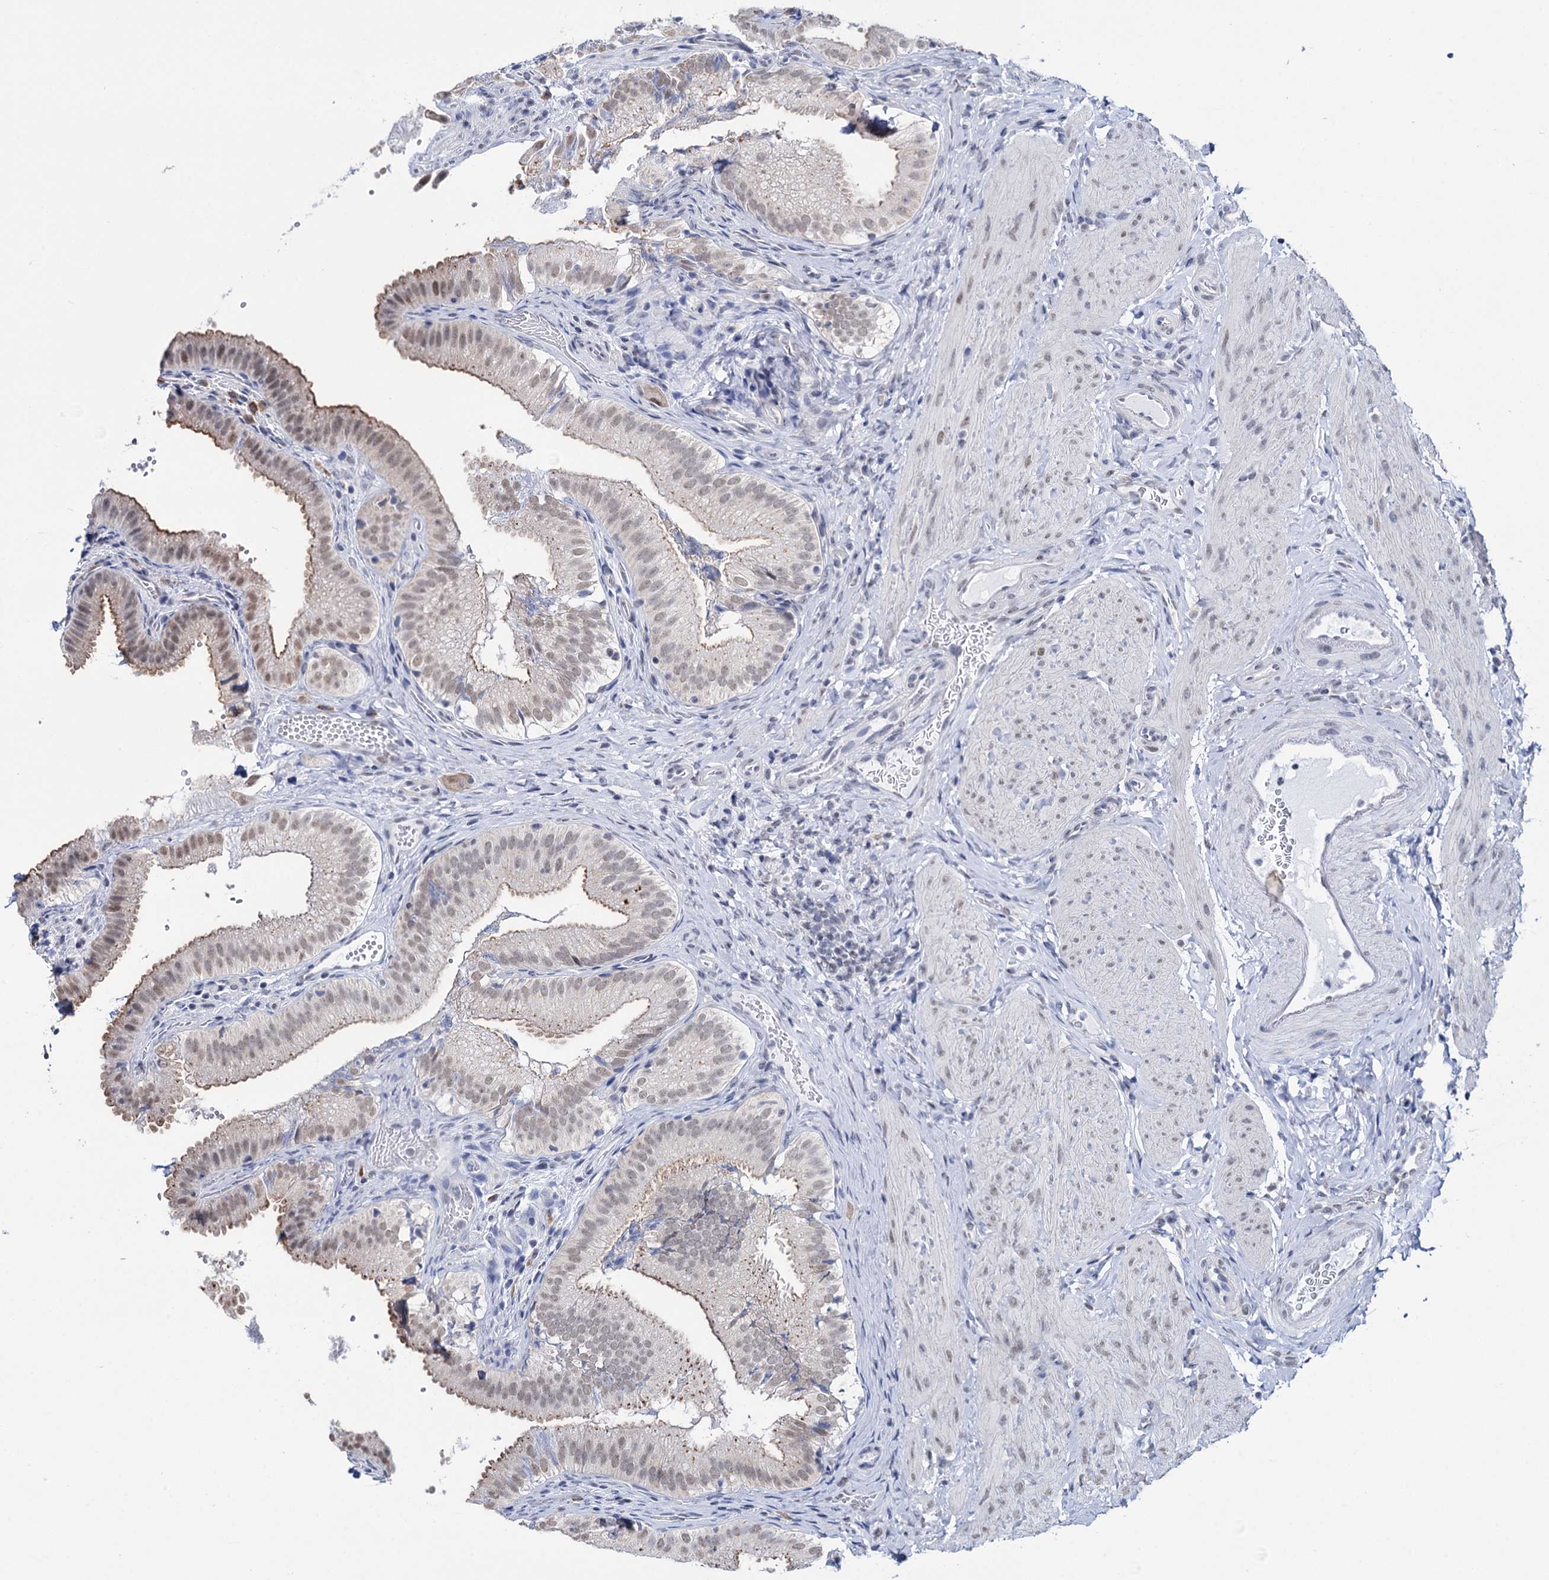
{"staining": {"intensity": "weak", "quantity": "25%-75%", "location": "cytoplasmic/membranous,nuclear"}, "tissue": "gallbladder", "cell_type": "Glandular cells", "image_type": "normal", "snomed": [{"axis": "morphology", "description": "Normal tissue, NOS"}, {"axis": "topography", "description": "Gallbladder"}], "caption": "Protein staining demonstrates weak cytoplasmic/membranous,nuclear positivity in about 25%-75% of glandular cells in benign gallbladder.", "gene": "SPATS2", "patient": {"sex": "female", "age": 30}}